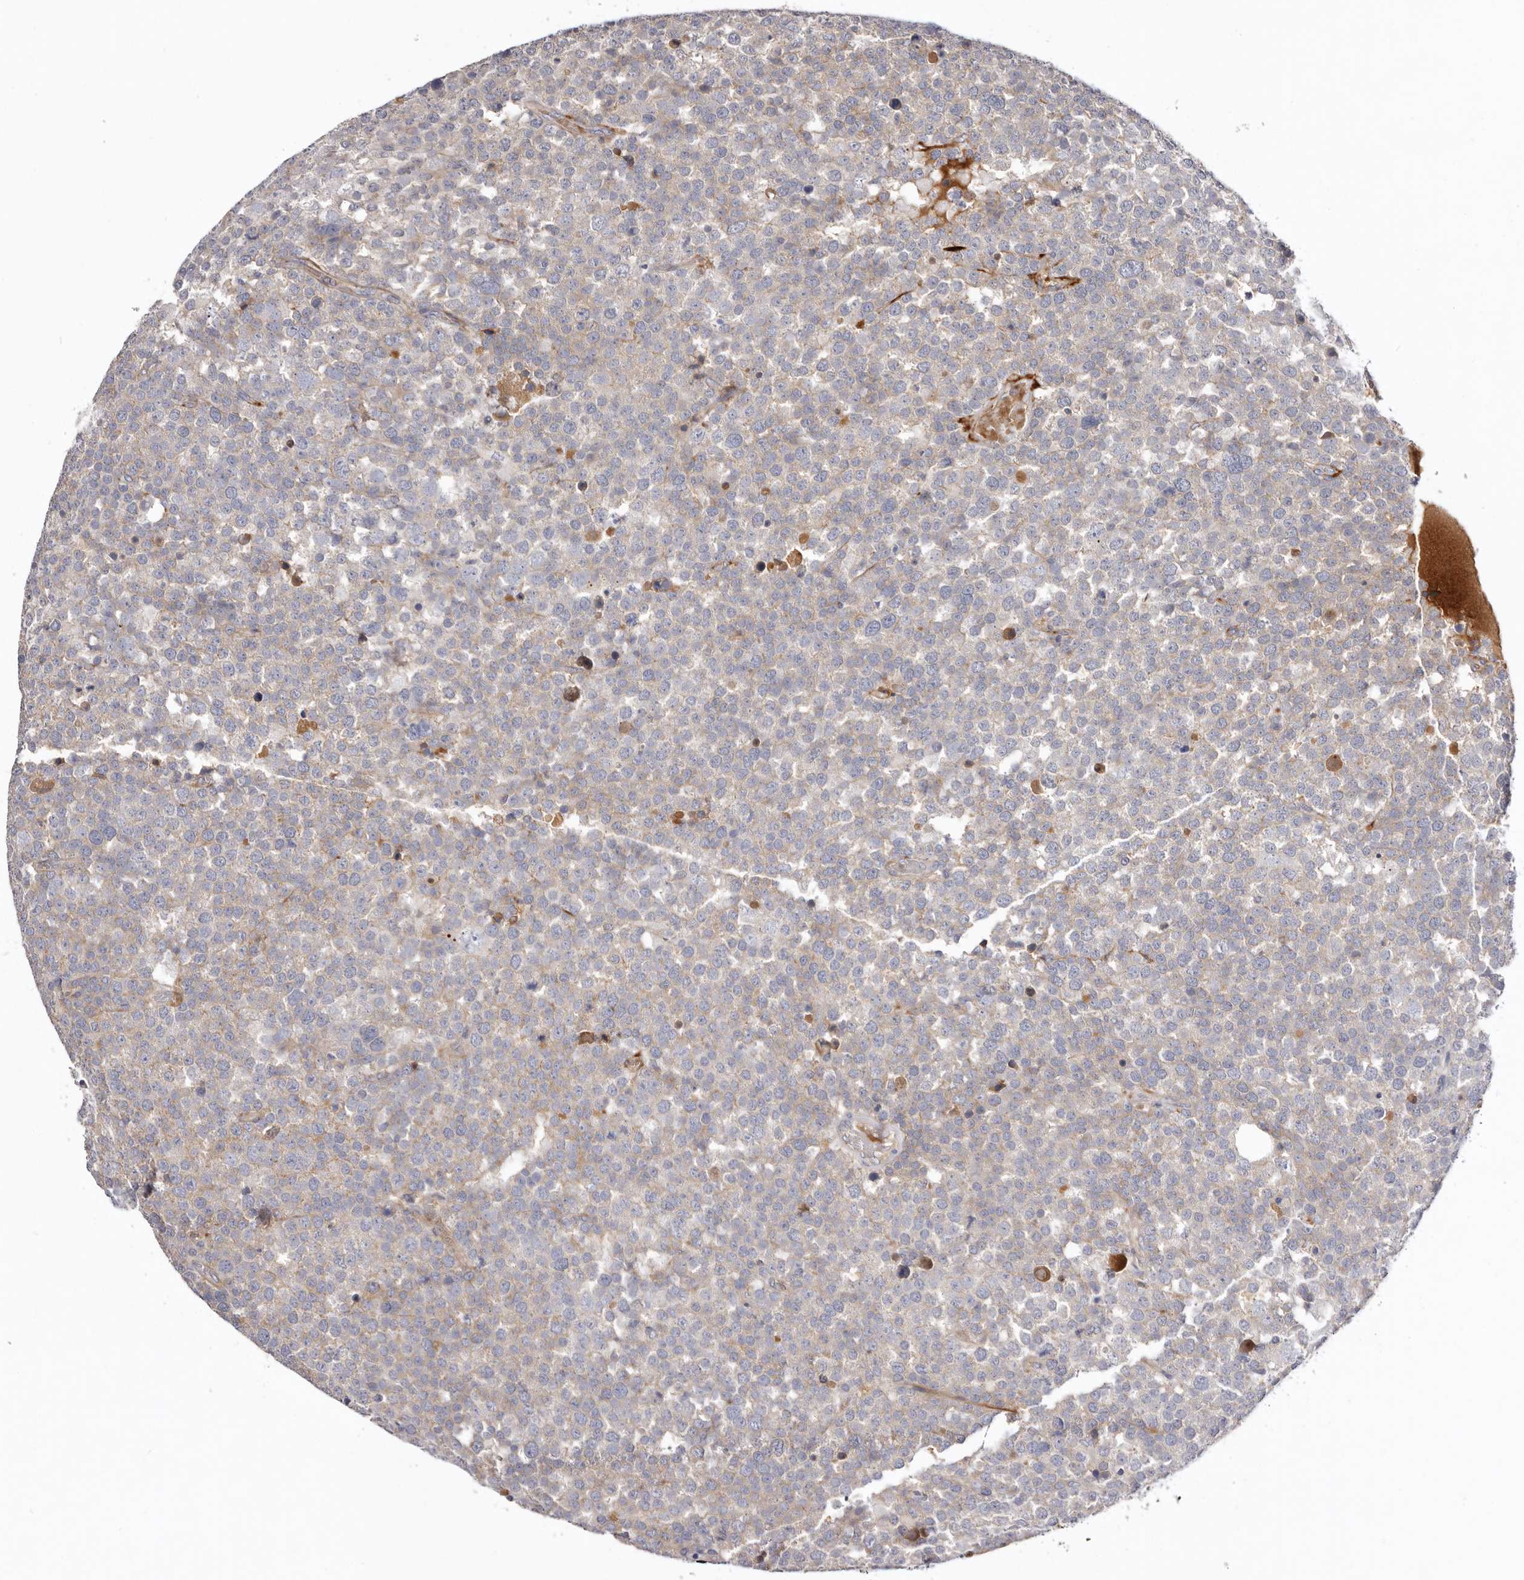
{"staining": {"intensity": "weak", "quantity": "25%-75%", "location": "cytoplasmic/membranous"}, "tissue": "testis cancer", "cell_type": "Tumor cells", "image_type": "cancer", "snomed": [{"axis": "morphology", "description": "Seminoma, NOS"}, {"axis": "topography", "description": "Testis"}], "caption": "Protein staining shows weak cytoplasmic/membranous positivity in about 25%-75% of tumor cells in testis cancer (seminoma). The staining was performed using DAB (3,3'-diaminobenzidine) to visualize the protein expression in brown, while the nuclei were stained in blue with hematoxylin (Magnification: 20x).", "gene": "LMLN", "patient": {"sex": "male", "age": 71}}